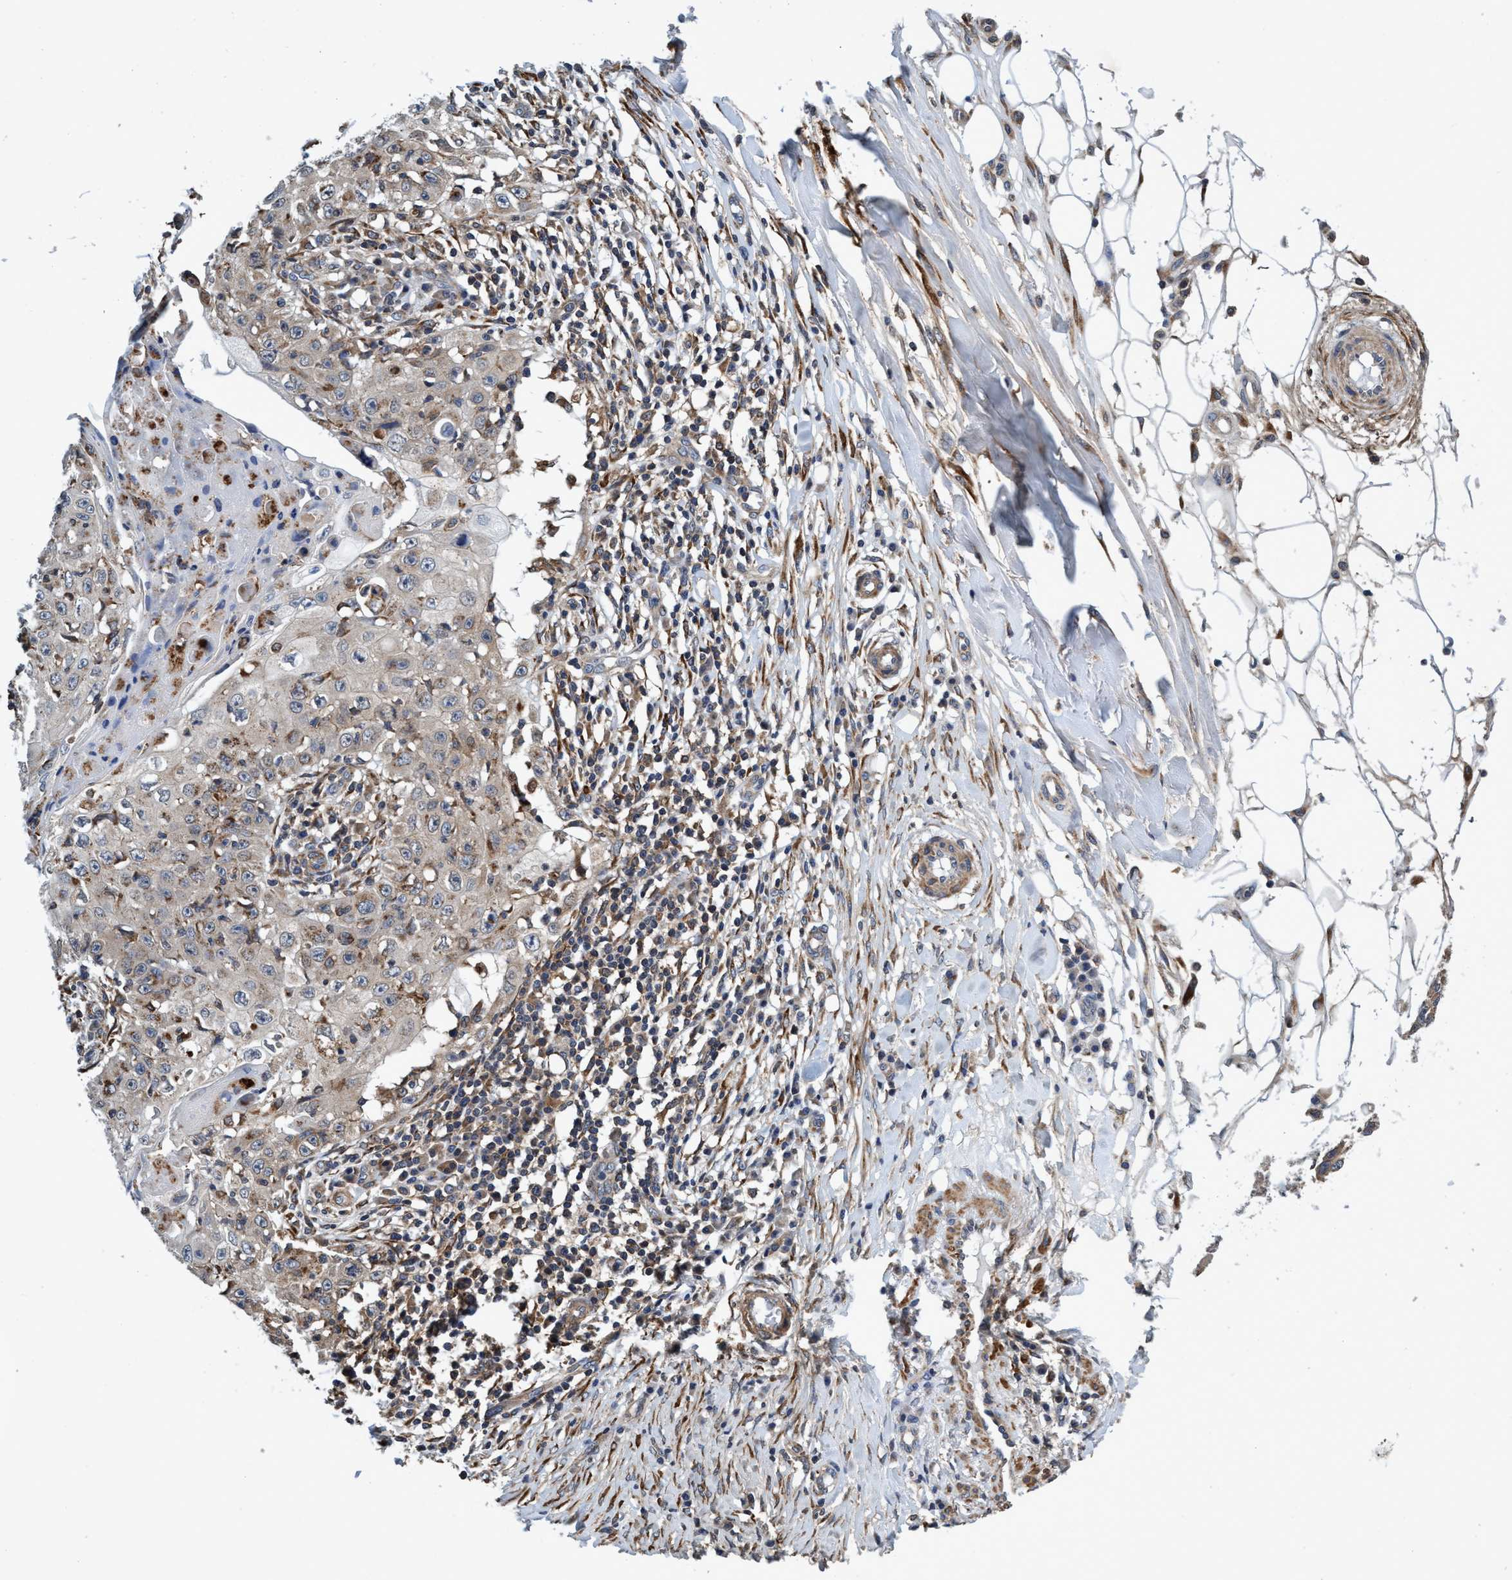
{"staining": {"intensity": "weak", "quantity": ">75%", "location": "cytoplasmic/membranous"}, "tissue": "skin cancer", "cell_type": "Tumor cells", "image_type": "cancer", "snomed": [{"axis": "morphology", "description": "Squamous cell carcinoma, NOS"}, {"axis": "topography", "description": "Skin"}], "caption": "A photomicrograph of human skin squamous cell carcinoma stained for a protein displays weak cytoplasmic/membranous brown staining in tumor cells. (DAB (3,3'-diaminobenzidine) IHC with brightfield microscopy, high magnification).", "gene": "CALCOCO2", "patient": {"sex": "male", "age": 86}}